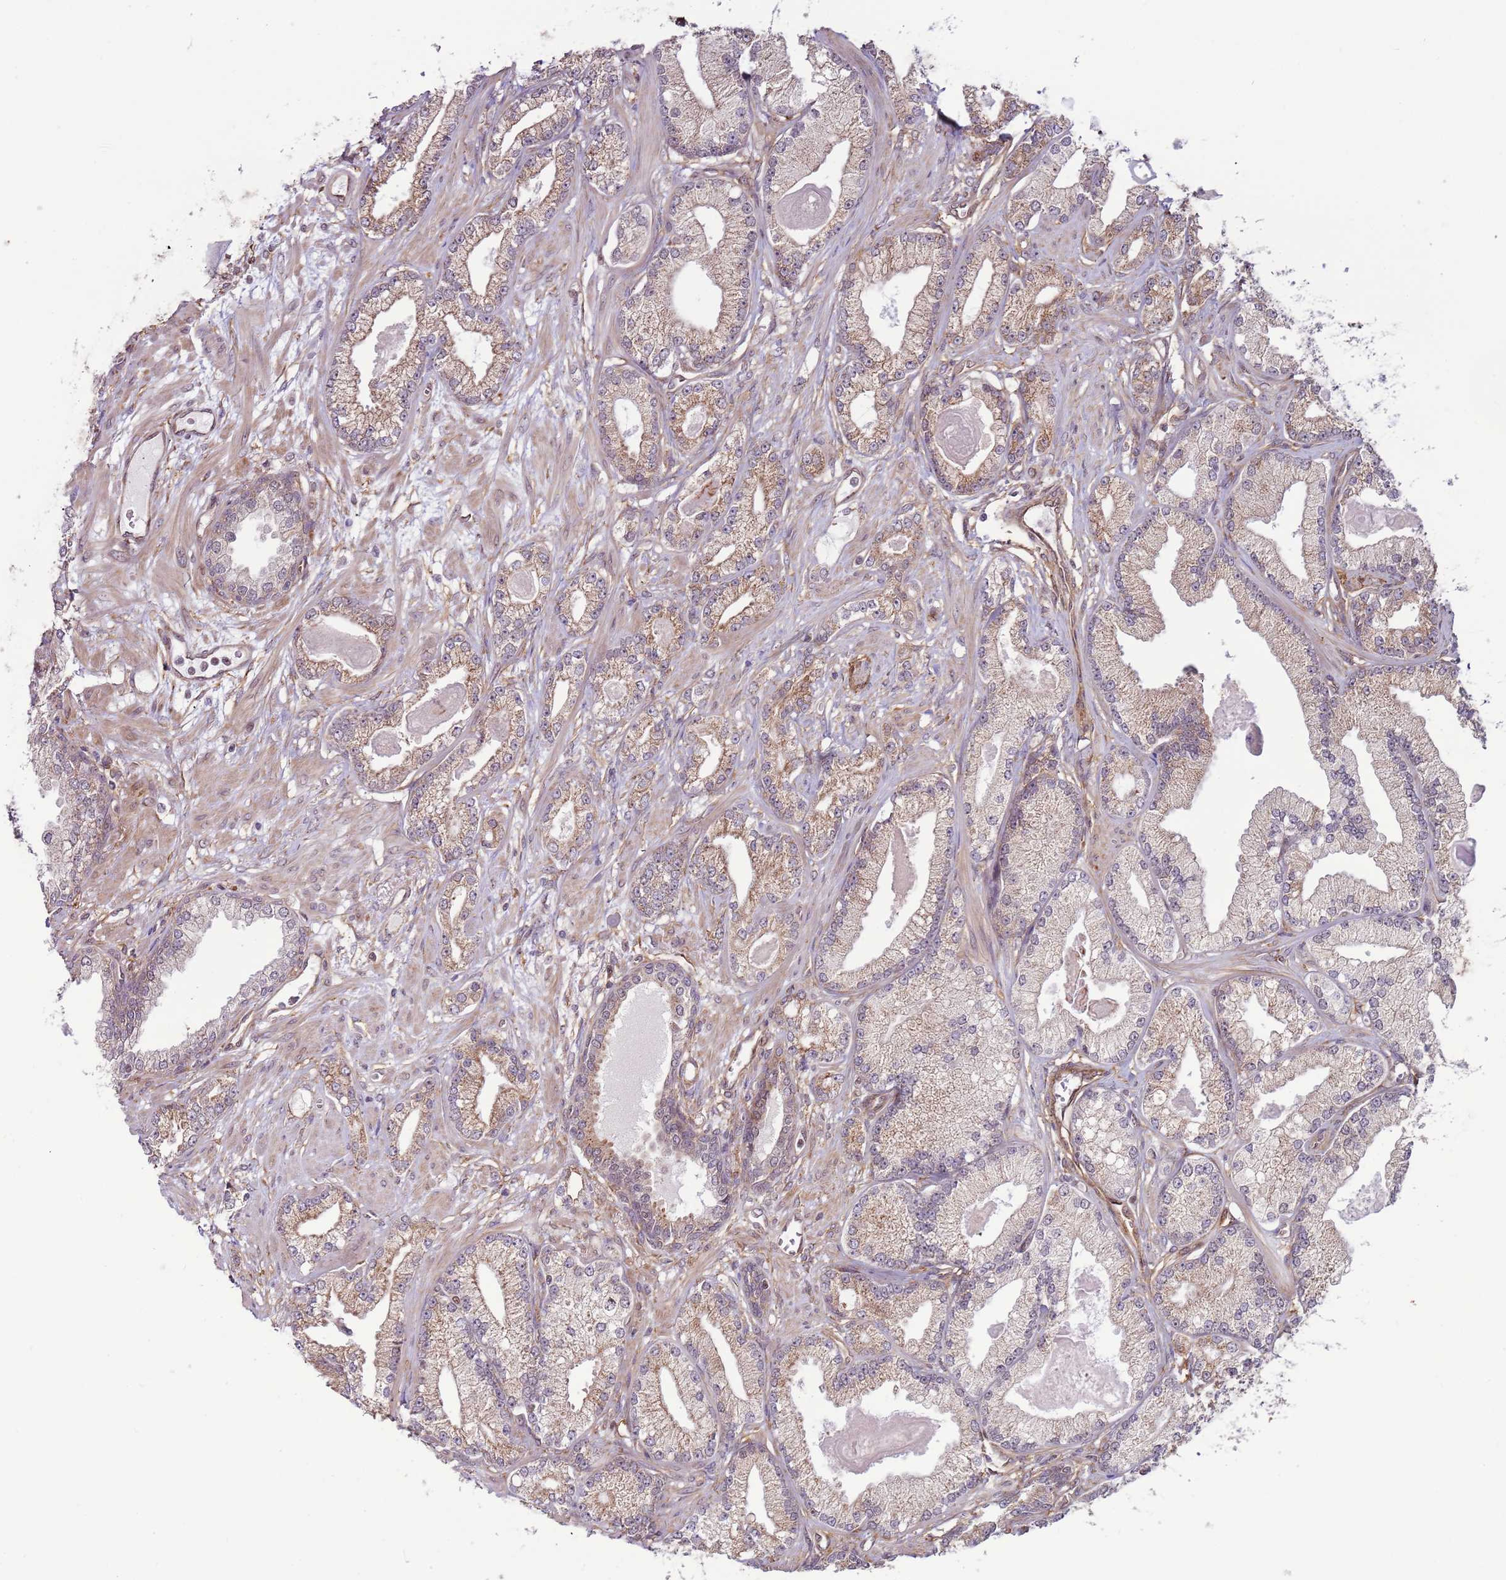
{"staining": {"intensity": "weak", "quantity": "25%-75%", "location": "cytoplasmic/membranous"}, "tissue": "prostate cancer", "cell_type": "Tumor cells", "image_type": "cancer", "snomed": [{"axis": "morphology", "description": "Adenocarcinoma, Low grade"}, {"axis": "topography", "description": "Prostate"}], "caption": "High-power microscopy captured an immunohistochemistry (IHC) micrograph of prostate cancer, revealing weak cytoplasmic/membranous positivity in about 25%-75% of tumor cells.", "gene": "DCAF4", "patient": {"sex": "male", "age": 64}}